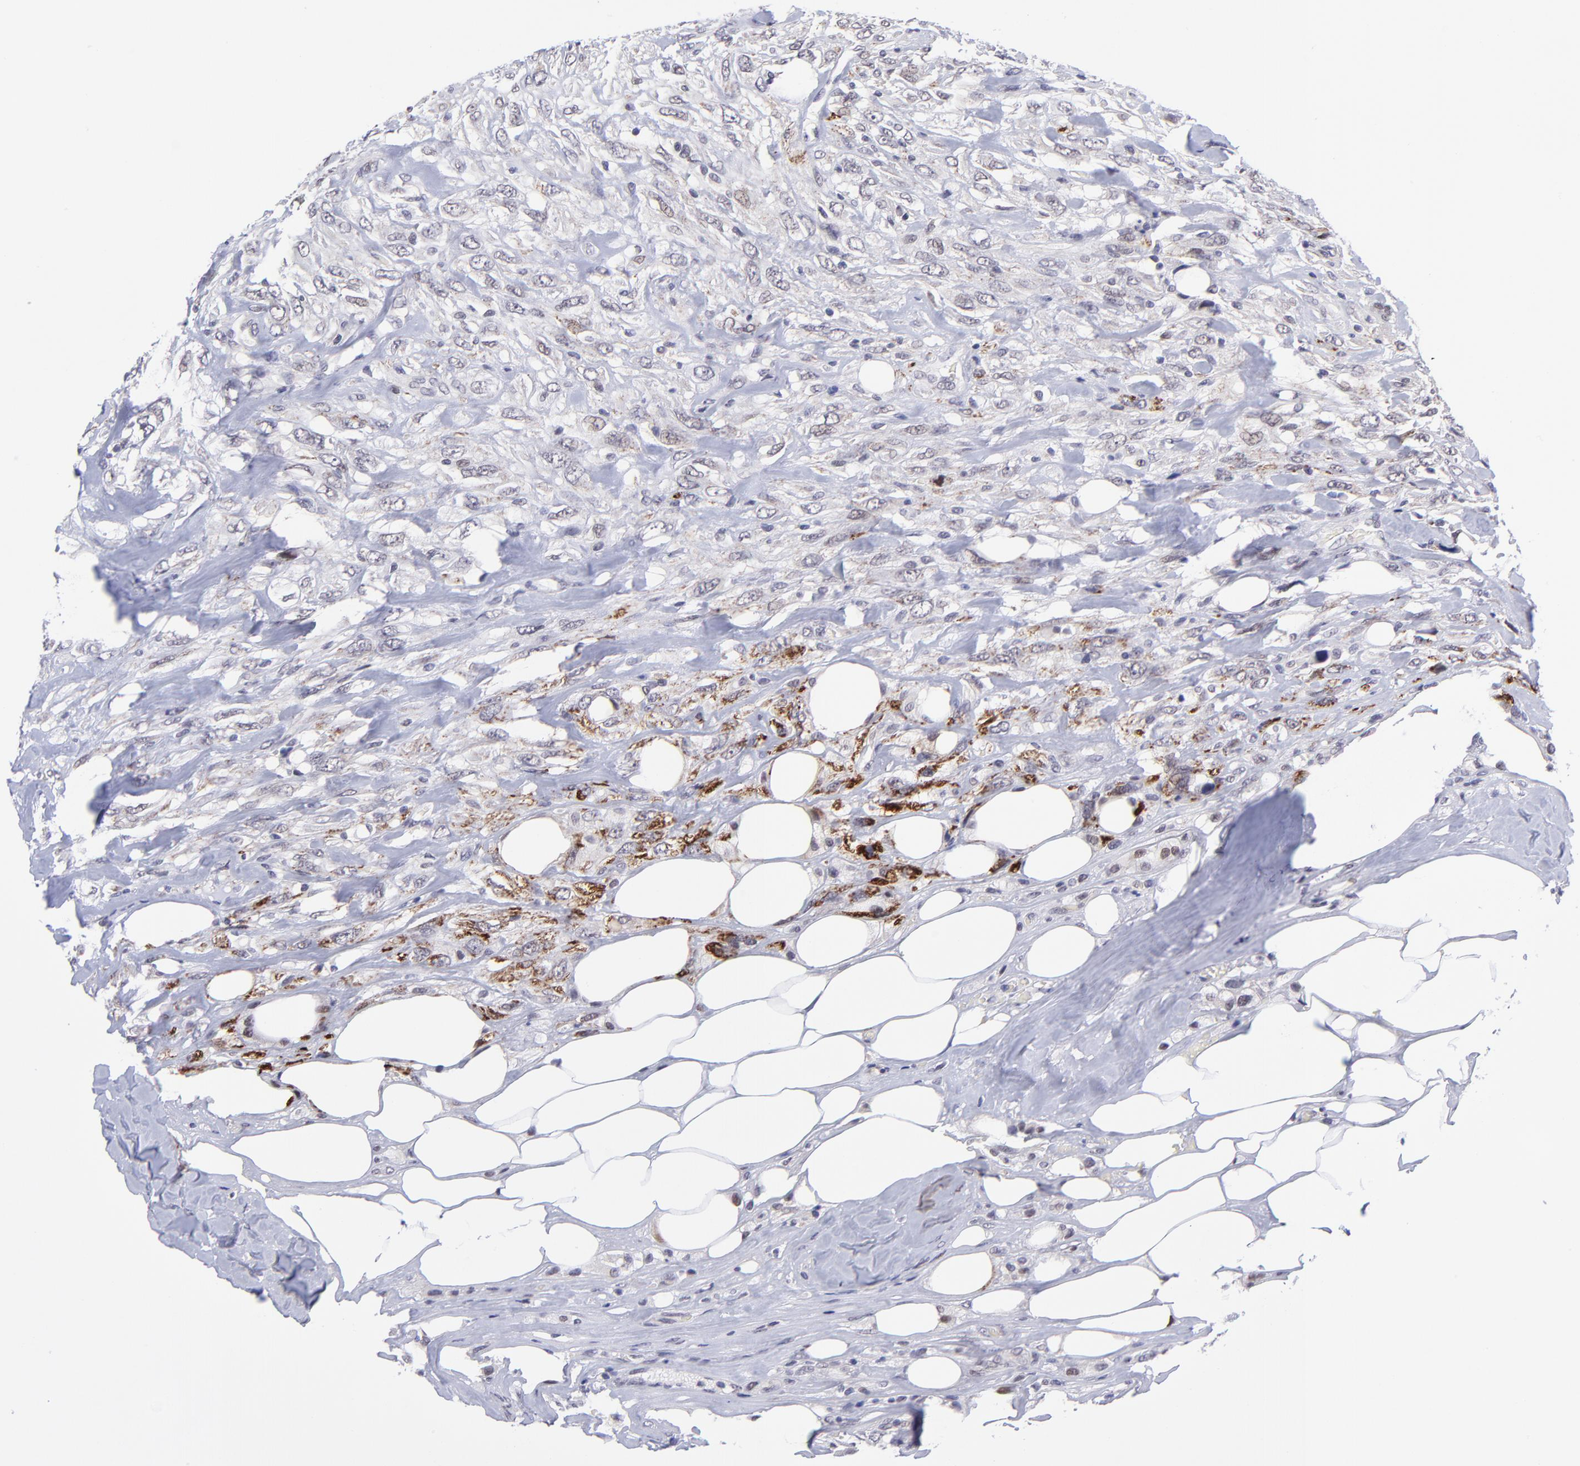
{"staining": {"intensity": "strong", "quantity": "<25%", "location": "cytoplasmic/membranous"}, "tissue": "breast cancer", "cell_type": "Tumor cells", "image_type": "cancer", "snomed": [{"axis": "morphology", "description": "Neoplasm, malignant, NOS"}, {"axis": "topography", "description": "Breast"}], "caption": "This image reveals immunohistochemistry staining of human malignant neoplasm (breast), with medium strong cytoplasmic/membranous positivity in approximately <25% of tumor cells.", "gene": "SOX6", "patient": {"sex": "female", "age": 50}}